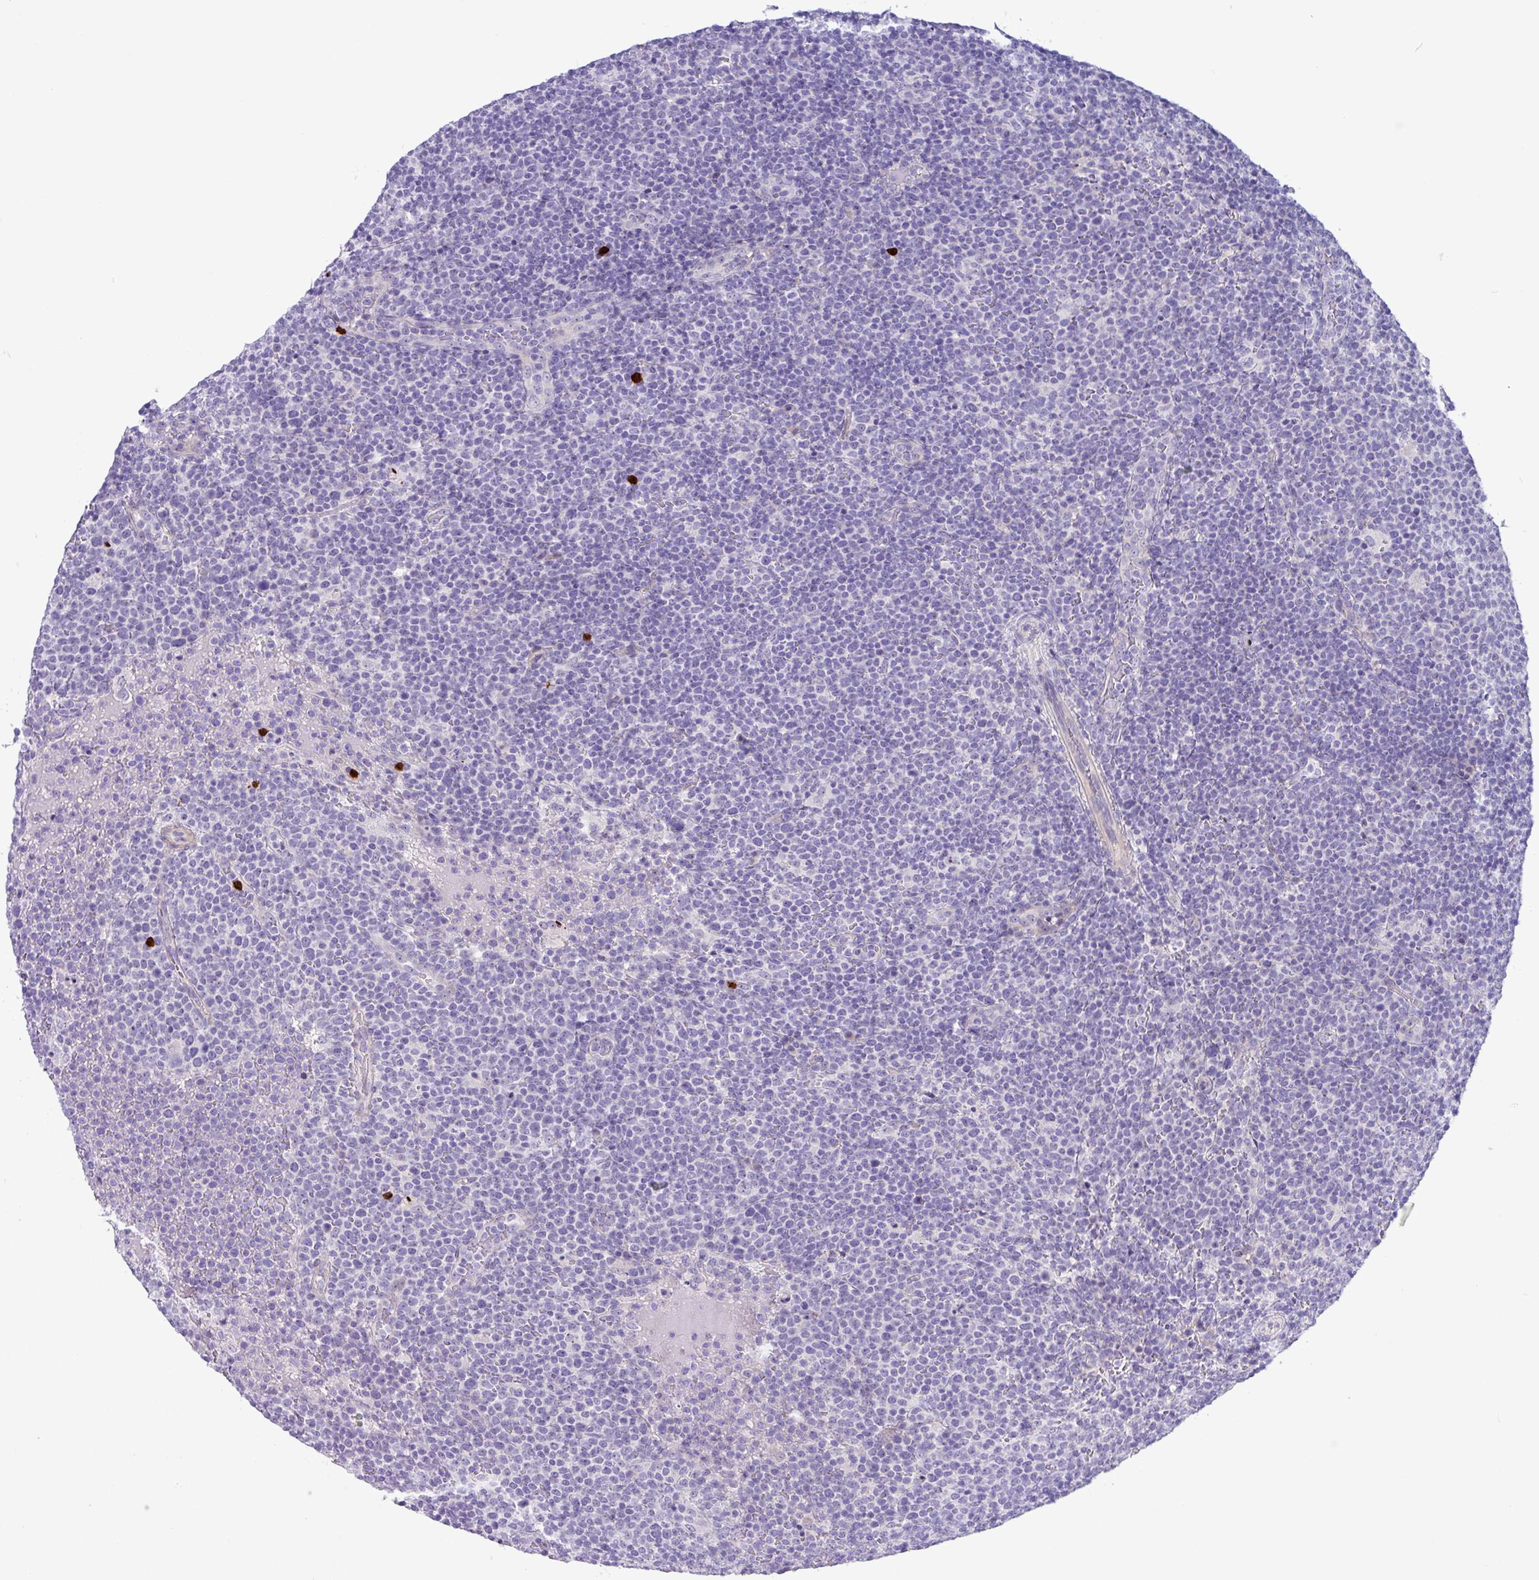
{"staining": {"intensity": "negative", "quantity": "none", "location": "none"}, "tissue": "lymphoma", "cell_type": "Tumor cells", "image_type": "cancer", "snomed": [{"axis": "morphology", "description": "Malignant lymphoma, non-Hodgkin's type, High grade"}, {"axis": "topography", "description": "Lymph node"}], "caption": "Immunohistochemical staining of lymphoma reveals no significant expression in tumor cells.", "gene": "MRM2", "patient": {"sex": "male", "age": 61}}